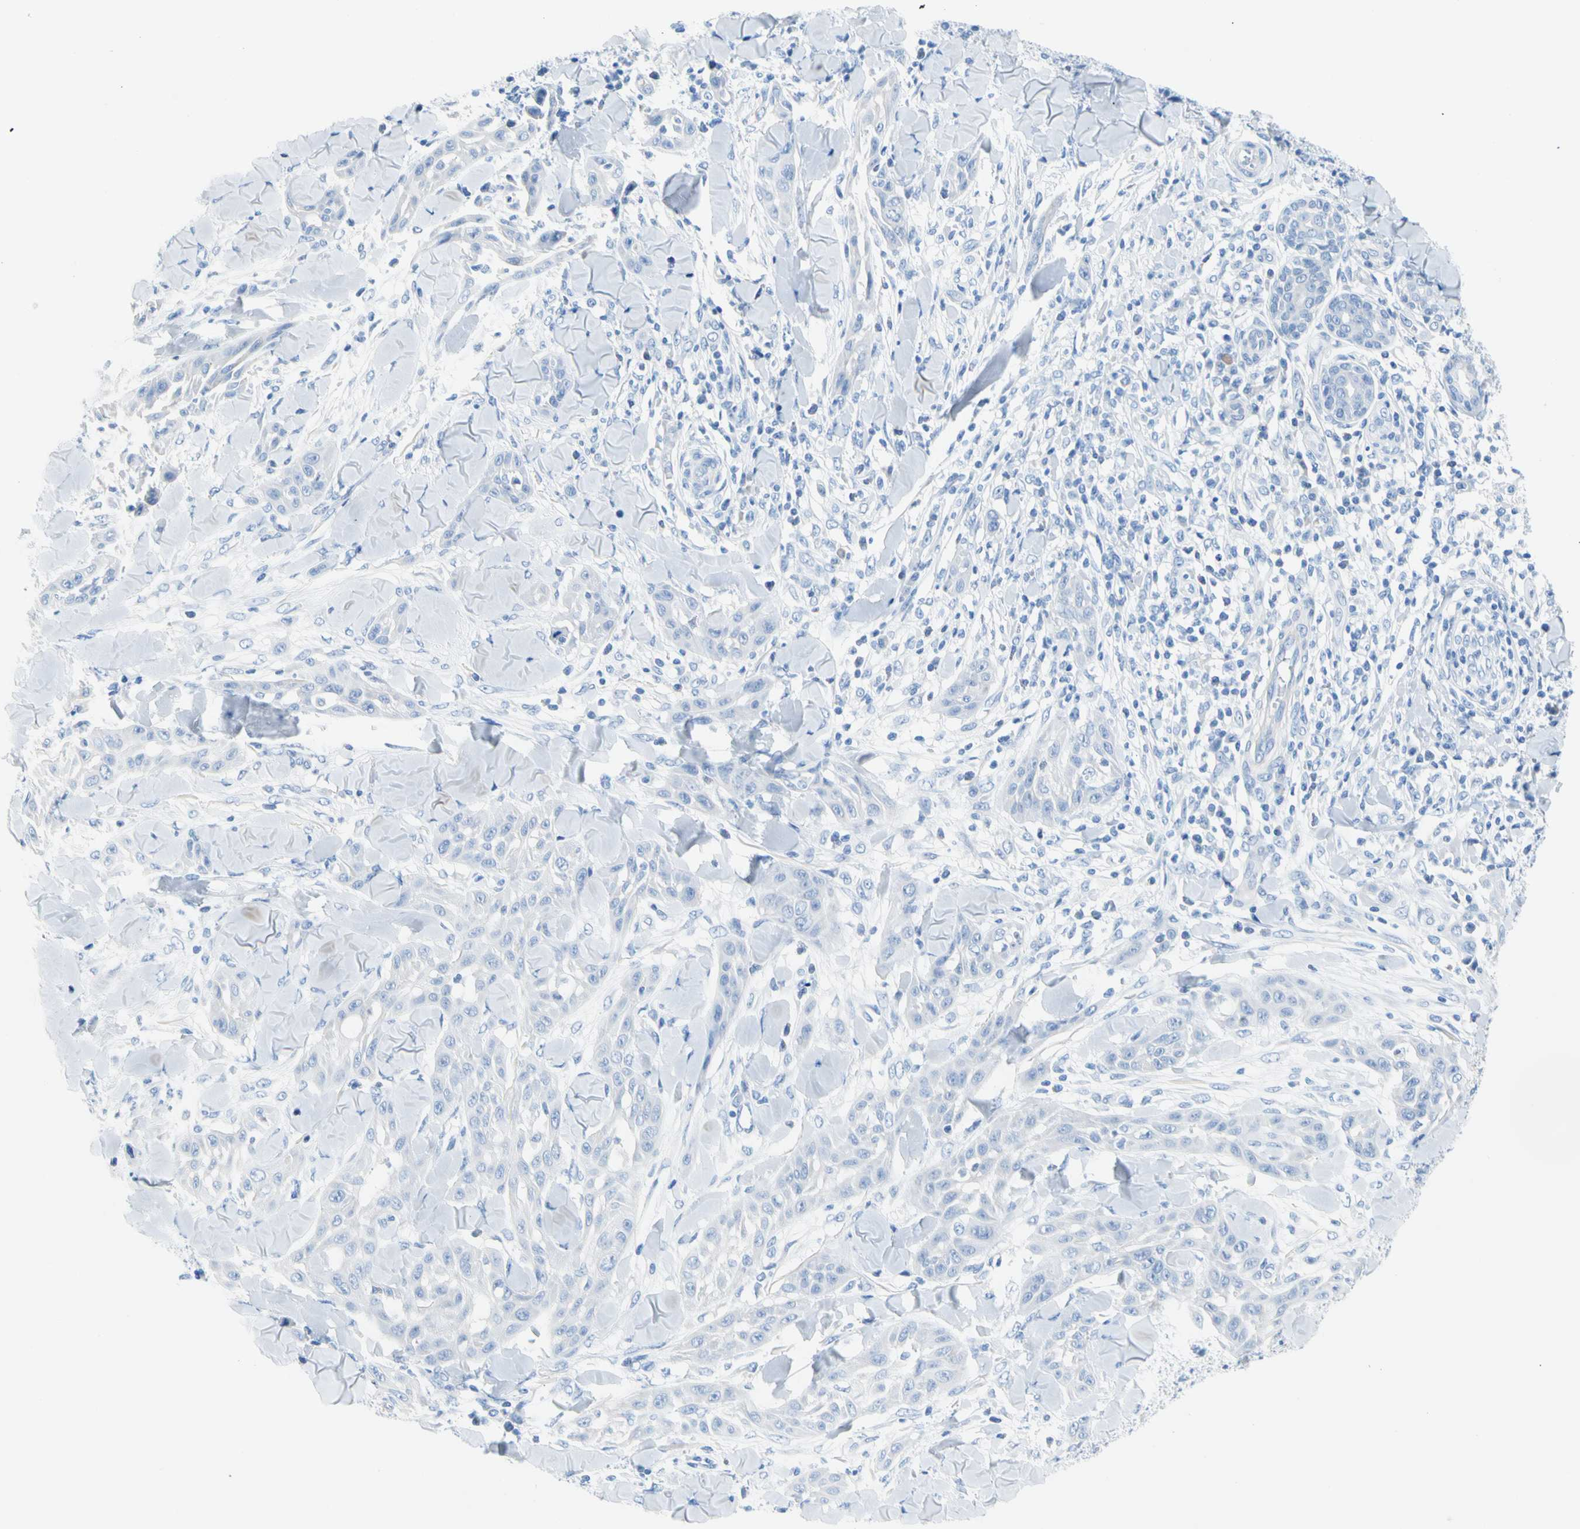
{"staining": {"intensity": "negative", "quantity": "none", "location": "none"}, "tissue": "skin cancer", "cell_type": "Tumor cells", "image_type": "cancer", "snomed": [{"axis": "morphology", "description": "Squamous cell carcinoma, NOS"}, {"axis": "topography", "description": "Skin"}], "caption": "This is an immunohistochemistry (IHC) photomicrograph of human skin squamous cell carcinoma. There is no positivity in tumor cells.", "gene": "CEL", "patient": {"sex": "male", "age": 24}}